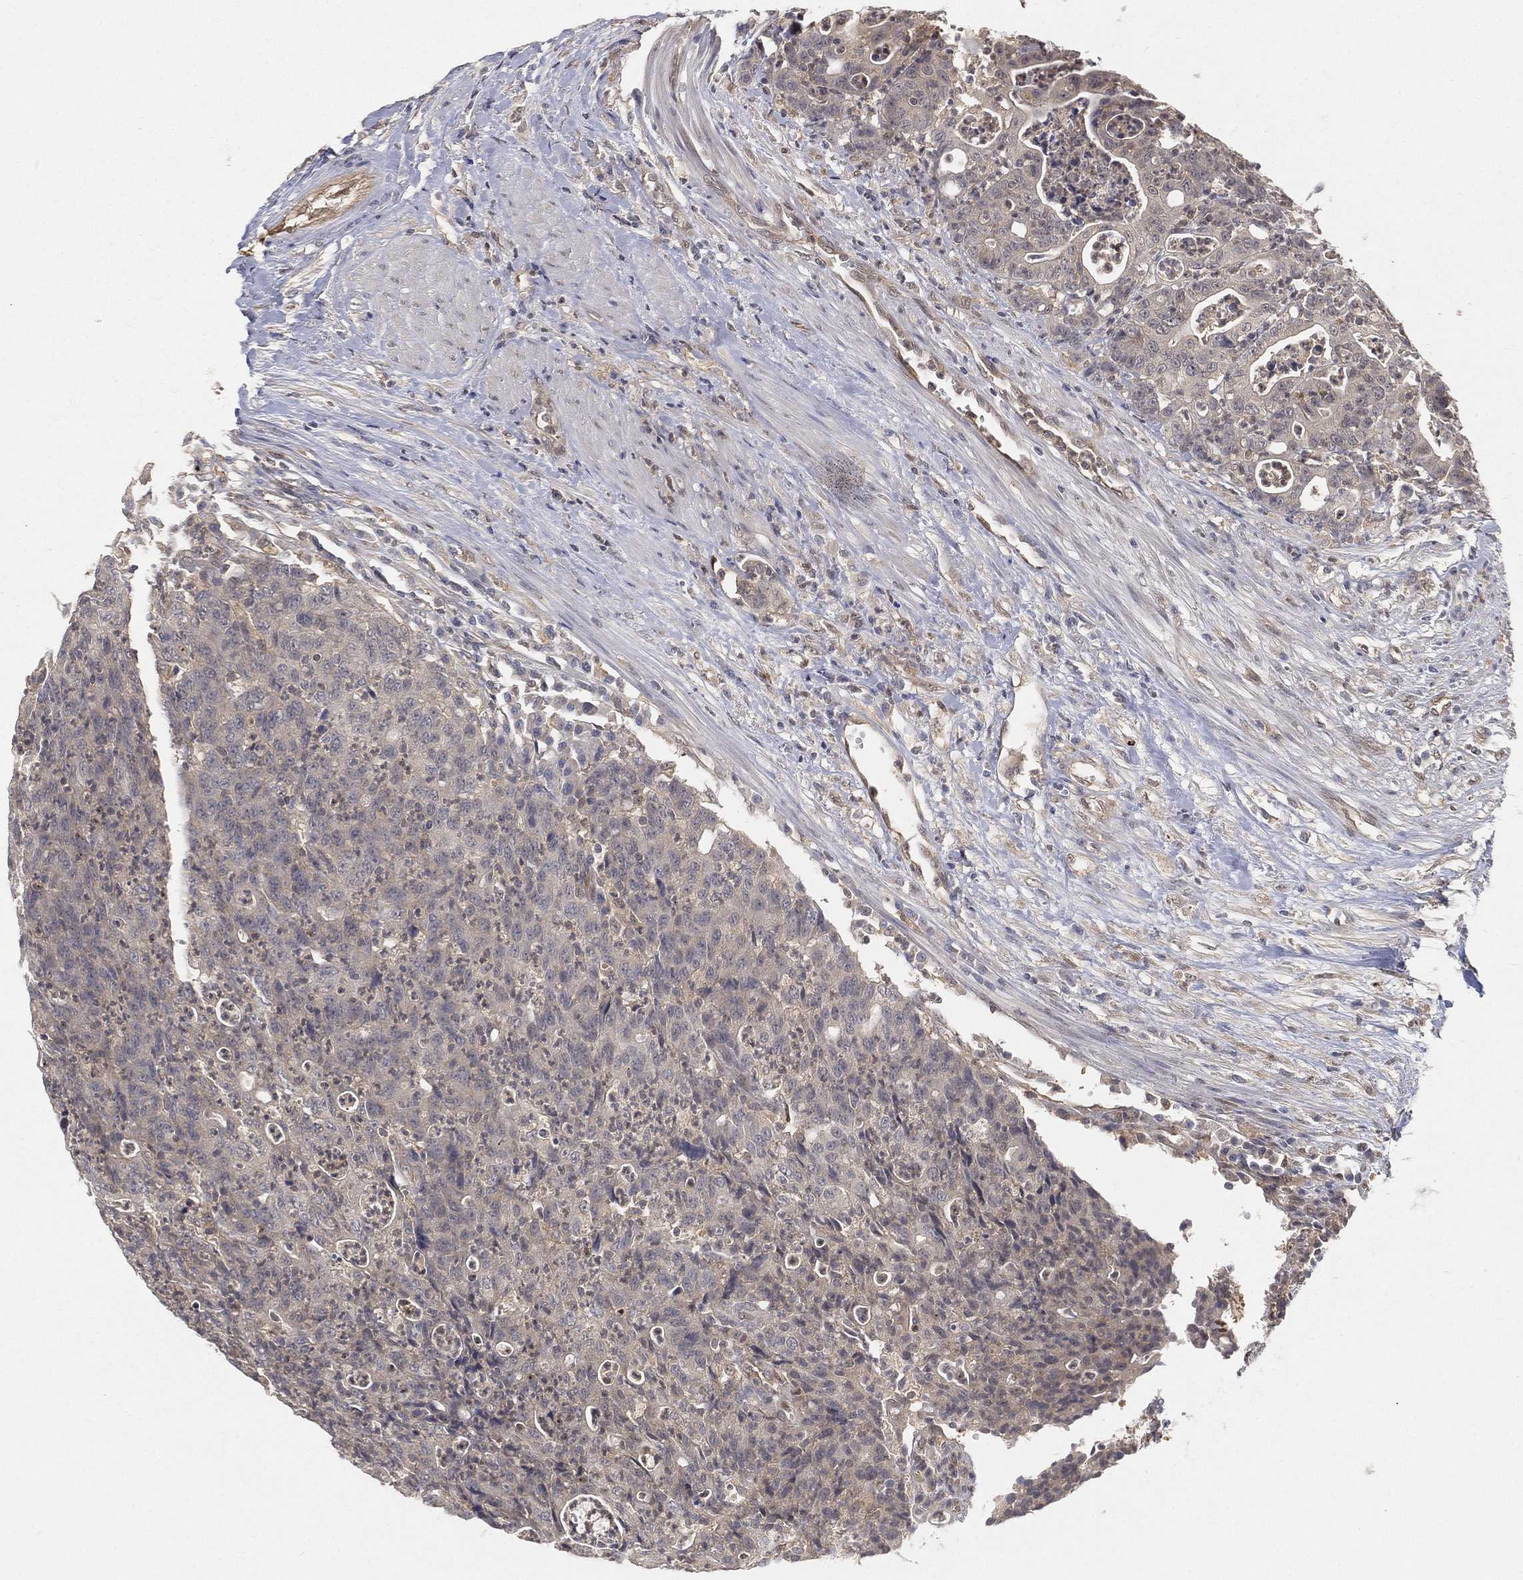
{"staining": {"intensity": "negative", "quantity": "none", "location": "none"}, "tissue": "colorectal cancer", "cell_type": "Tumor cells", "image_type": "cancer", "snomed": [{"axis": "morphology", "description": "Adenocarcinoma, NOS"}, {"axis": "topography", "description": "Colon"}], "caption": "There is no significant staining in tumor cells of colorectal cancer (adenocarcinoma). The staining was performed using DAB to visualize the protein expression in brown, while the nuclei were stained in blue with hematoxylin (Magnification: 20x).", "gene": "MAPK1", "patient": {"sex": "male", "age": 70}}